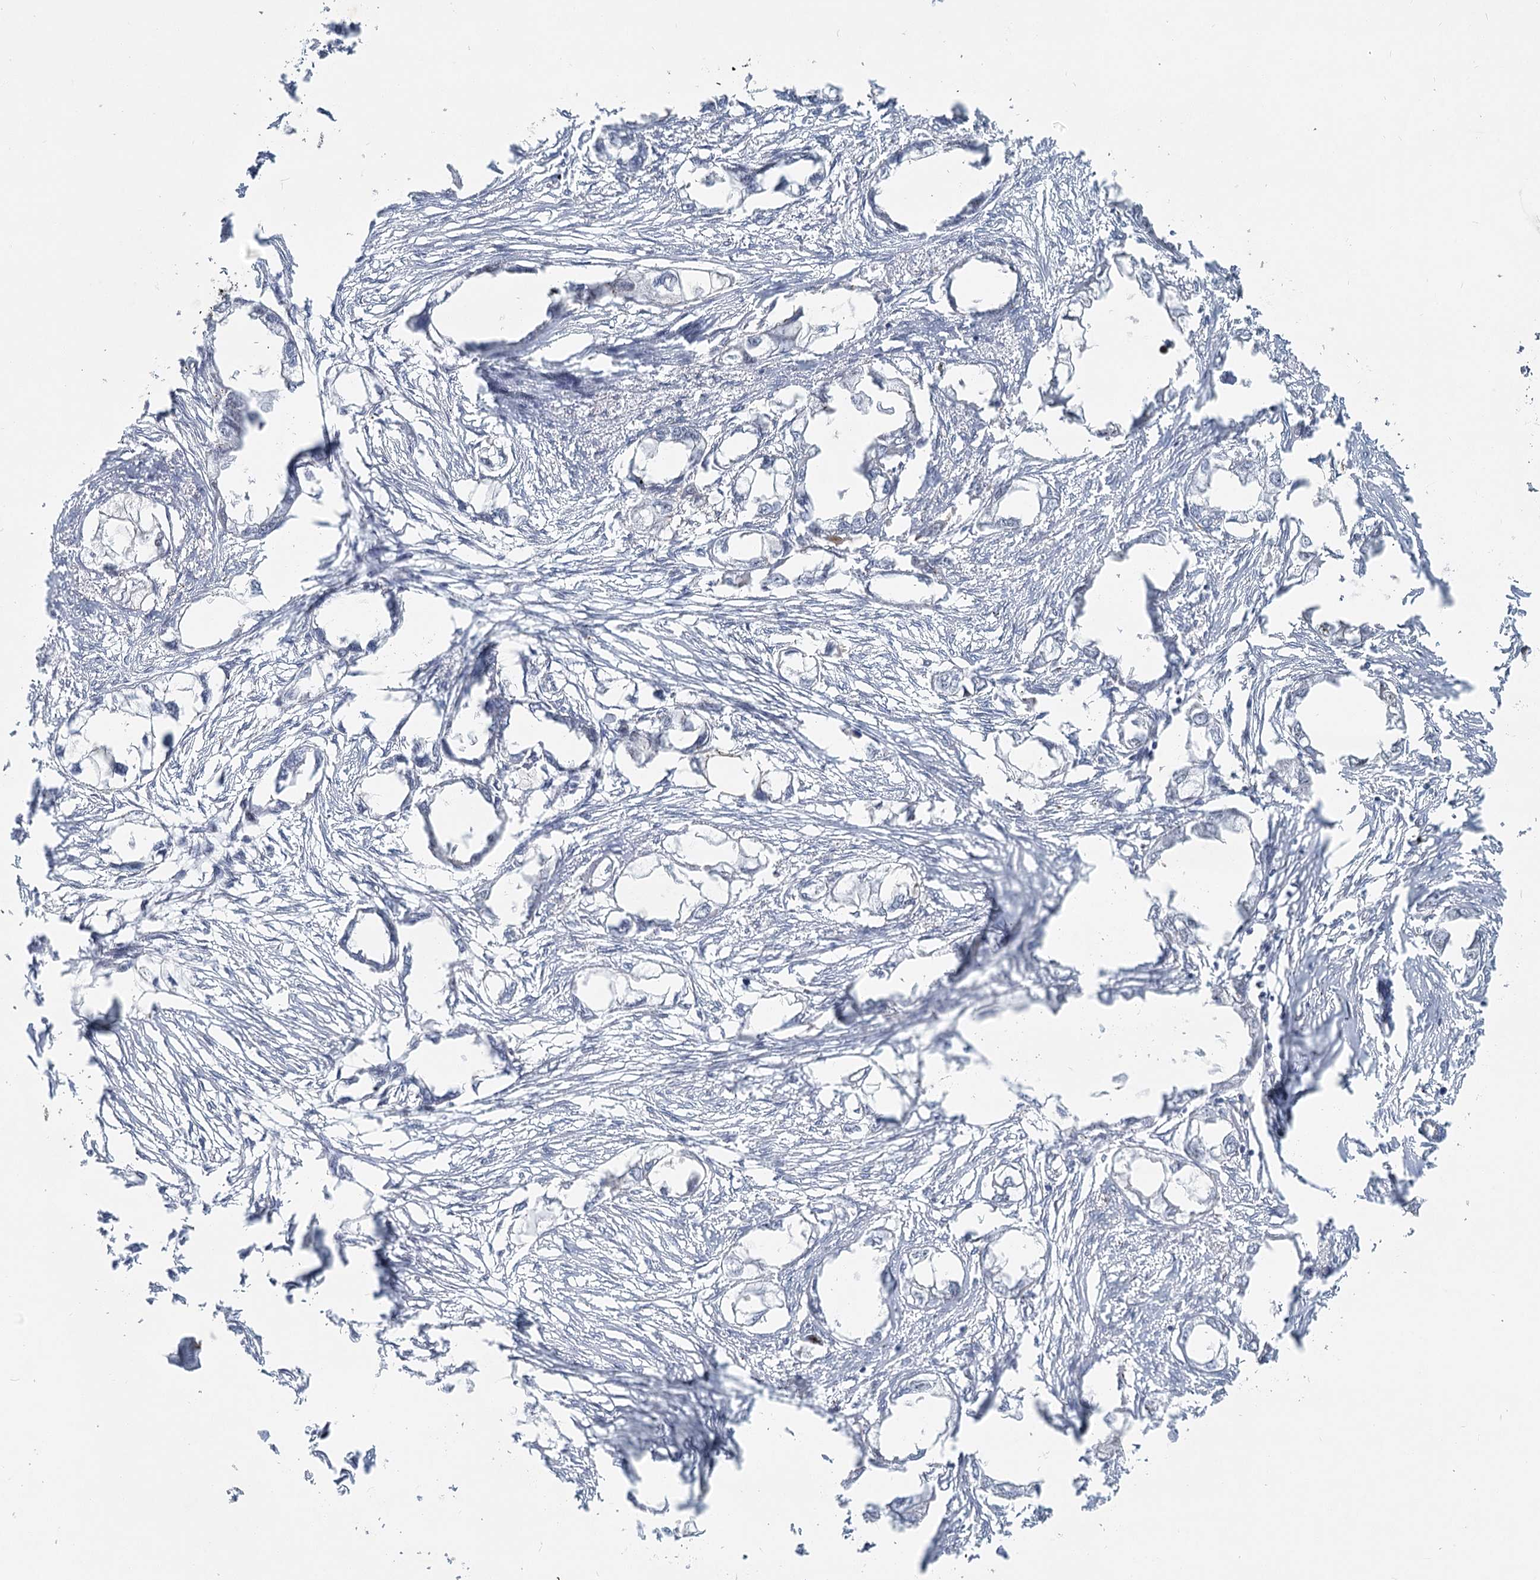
{"staining": {"intensity": "negative", "quantity": "none", "location": "none"}, "tissue": "endometrial cancer", "cell_type": "Tumor cells", "image_type": "cancer", "snomed": [{"axis": "morphology", "description": "Adenocarcinoma, NOS"}, {"axis": "morphology", "description": "Adenocarcinoma, metastatic, NOS"}, {"axis": "topography", "description": "Adipose tissue"}, {"axis": "topography", "description": "Endometrium"}], "caption": "Tumor cells are negative for protein expression in human endometrial metastatic adenocarcinoma.", "gene": "ABHD8", "patient": {"sex": "female", "age": 67}}